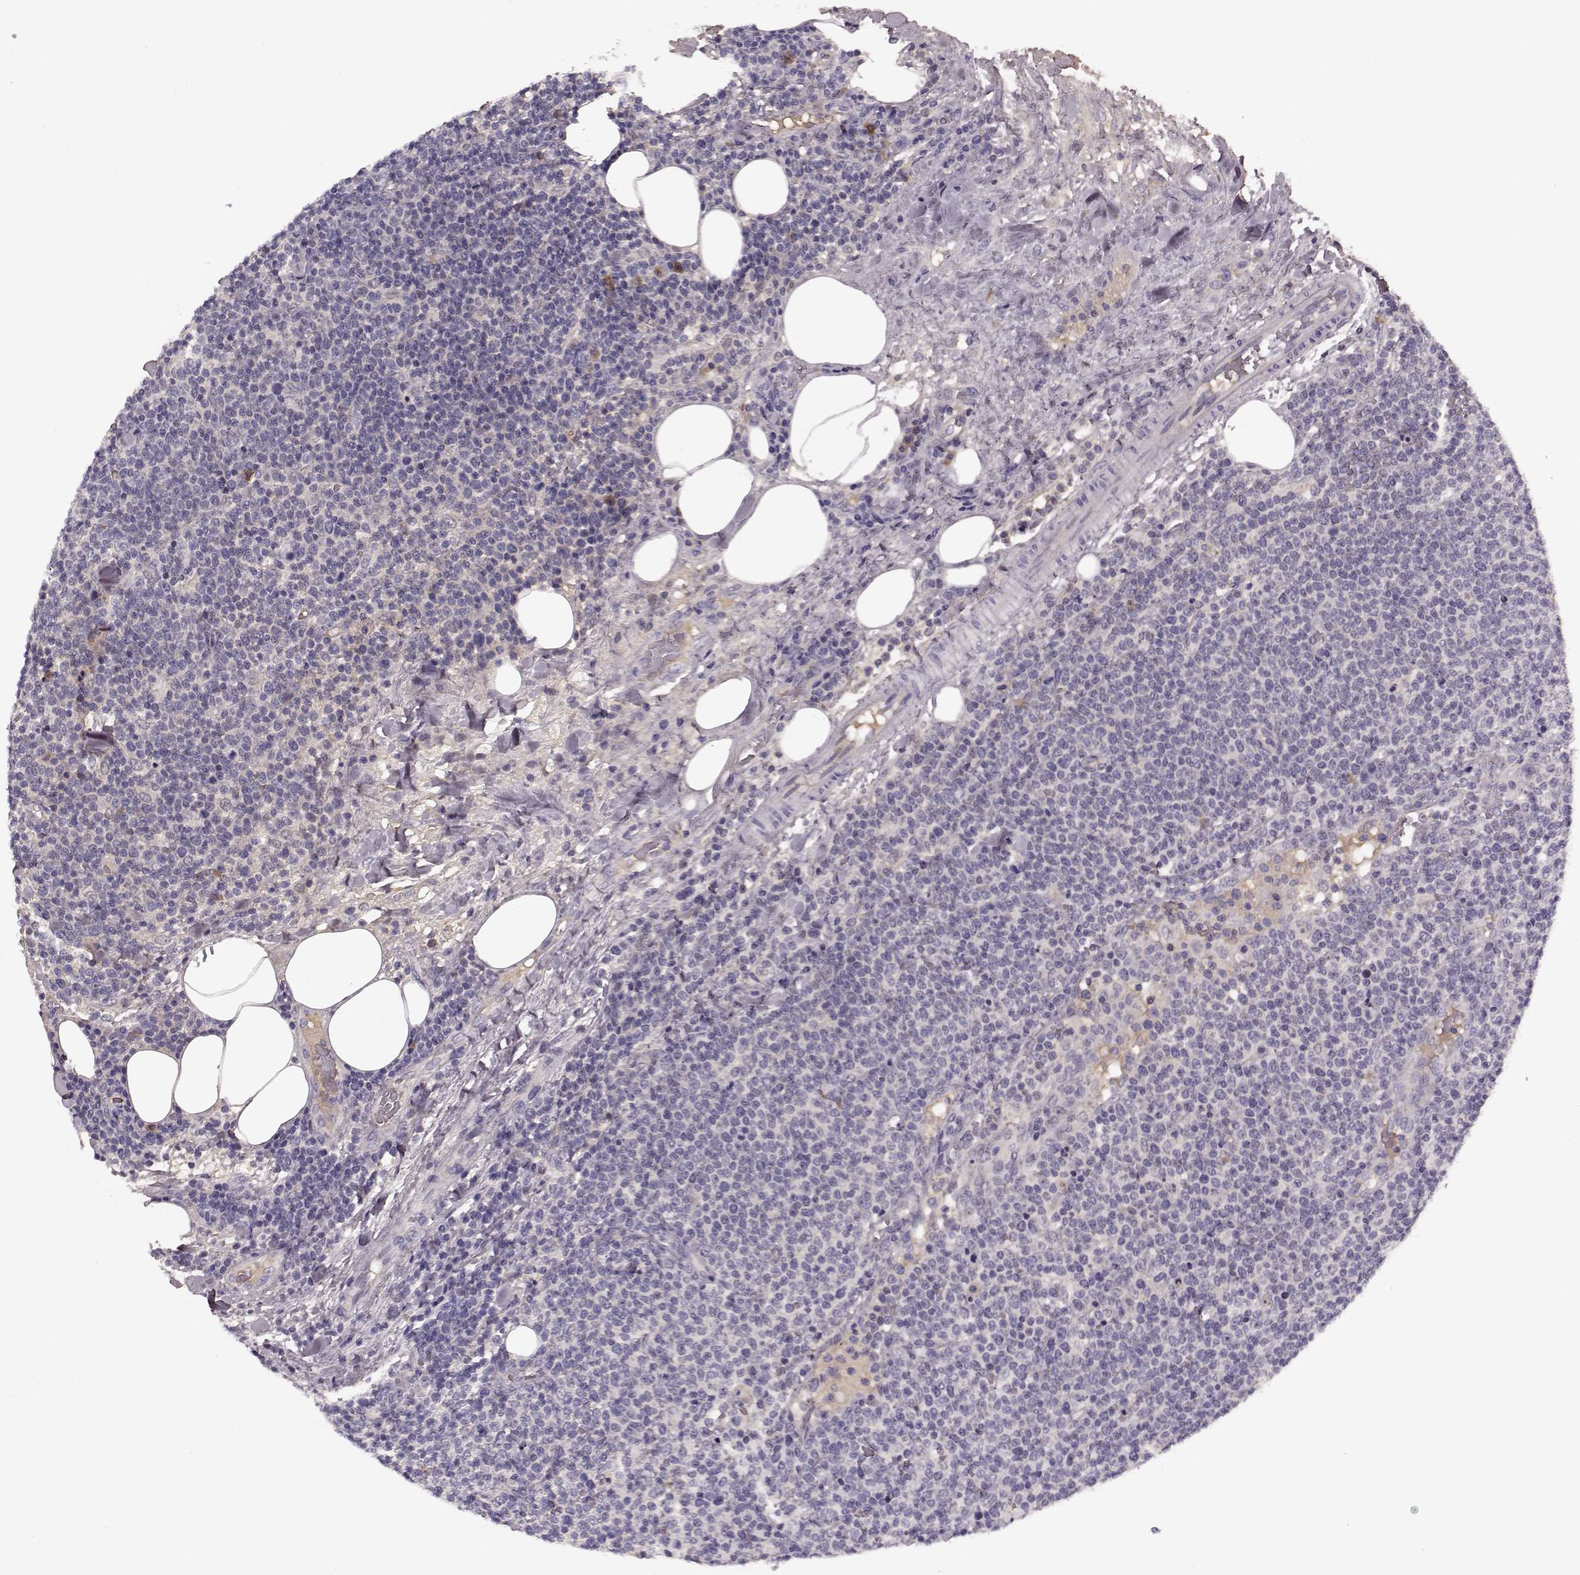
{"staining": {"intensity": "negative", "quantity": "none", "location": "none"}, "tissue": "lymphoma", "cell_type": "Tumor cells", "image_type": "cancer", "snomed": [{"axis": "morphology", "description": "Malignant lymphoma, non-Hodgkin's type, High grade"}, {"axis": "topography", "description": "Lymph node"}], "caption": "There is no significant staining in tumor cells of high-grade malignant lymphoma, non-Hodgkin's type.", "gene": "NRL", "patient": {"sex": "male", "age": 61}}